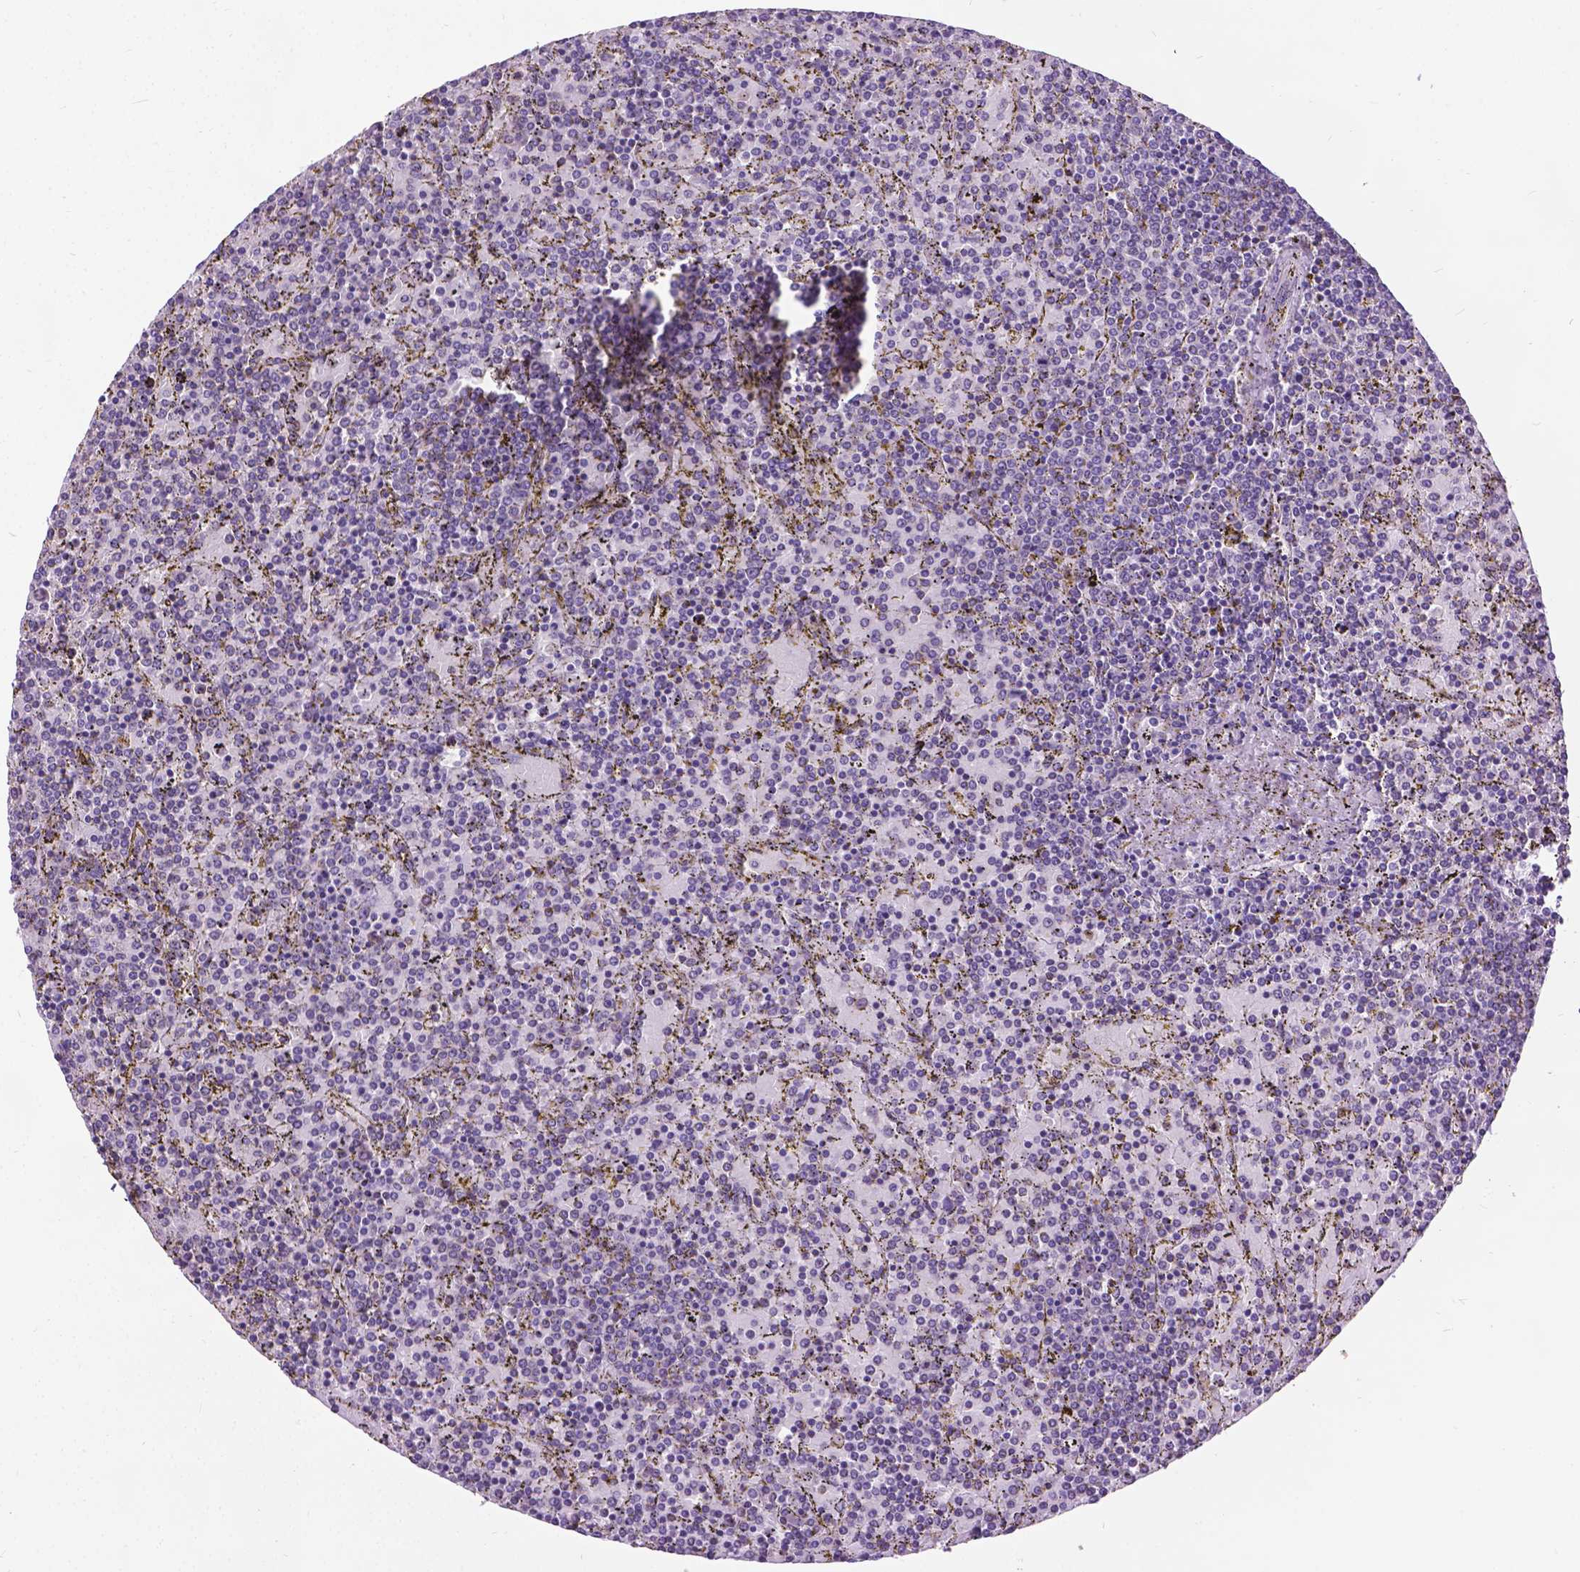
{"staining": {"intensity": "negative", "quantity": "none", "location": "none"}, "tissue": "lymphoma", "cell_type": "Tumor cells", "image_type": "cancer", "snomed": [{"axis": "morphology", "description": "Malignant lymphoma, non-Hodgkin's type, Low grade"}, {"axis": "topography", "description": "Spleen"}], "caption": "Tumor cells are negative for protein expression in human low-grade malignant lymphoma, non-Hodgkin's type.", "gene": "PROB1", "patient": {"sex": "female", "age": 77}}